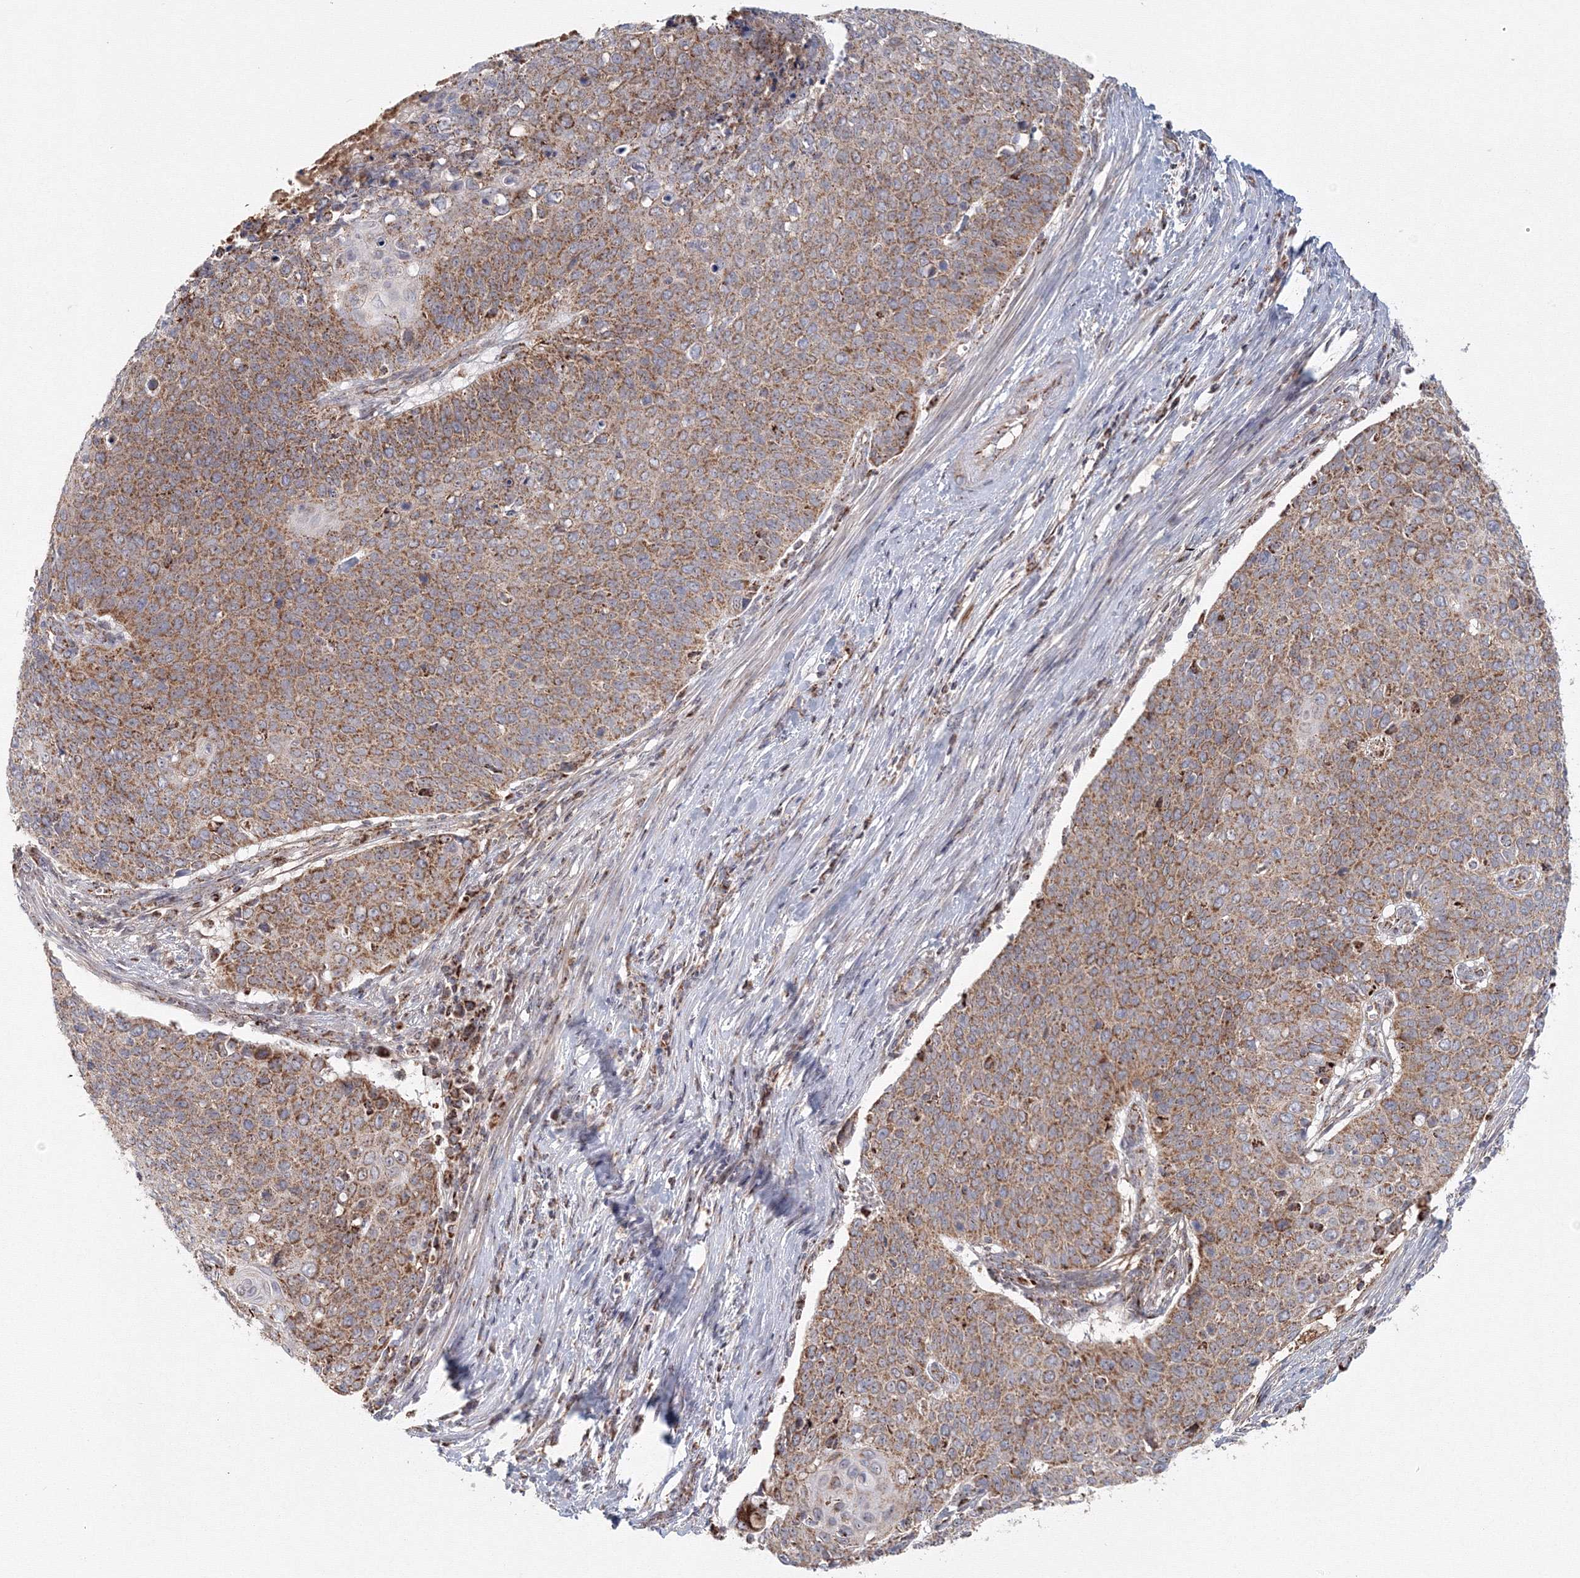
{"staining": {"intensity": "moderate", "quantity": ">75%", "location": "cytoplasmic/membranous"}, "tissue": "cervical cancer", "cell_type": "Tumor cells", "image_type": "cancer", "snomed": [{"axis": "morphology", "description": "Squamous cell carcinoma, NOS"}, {"axis": "topography", "description": "Cervix"}], "caption": "Cervical cancer was stained to show a protein in brown. There is medium levels of moderate cytoplasmic/membranous positivity in about >75% of tumor cells. The protein is stained brown, and the nuclei are stained in blue (DAB IHC with brightfield microscopy, high magnification).", "gene": "GRPEL1", "patient": {"sex": "female", "age": 39}}